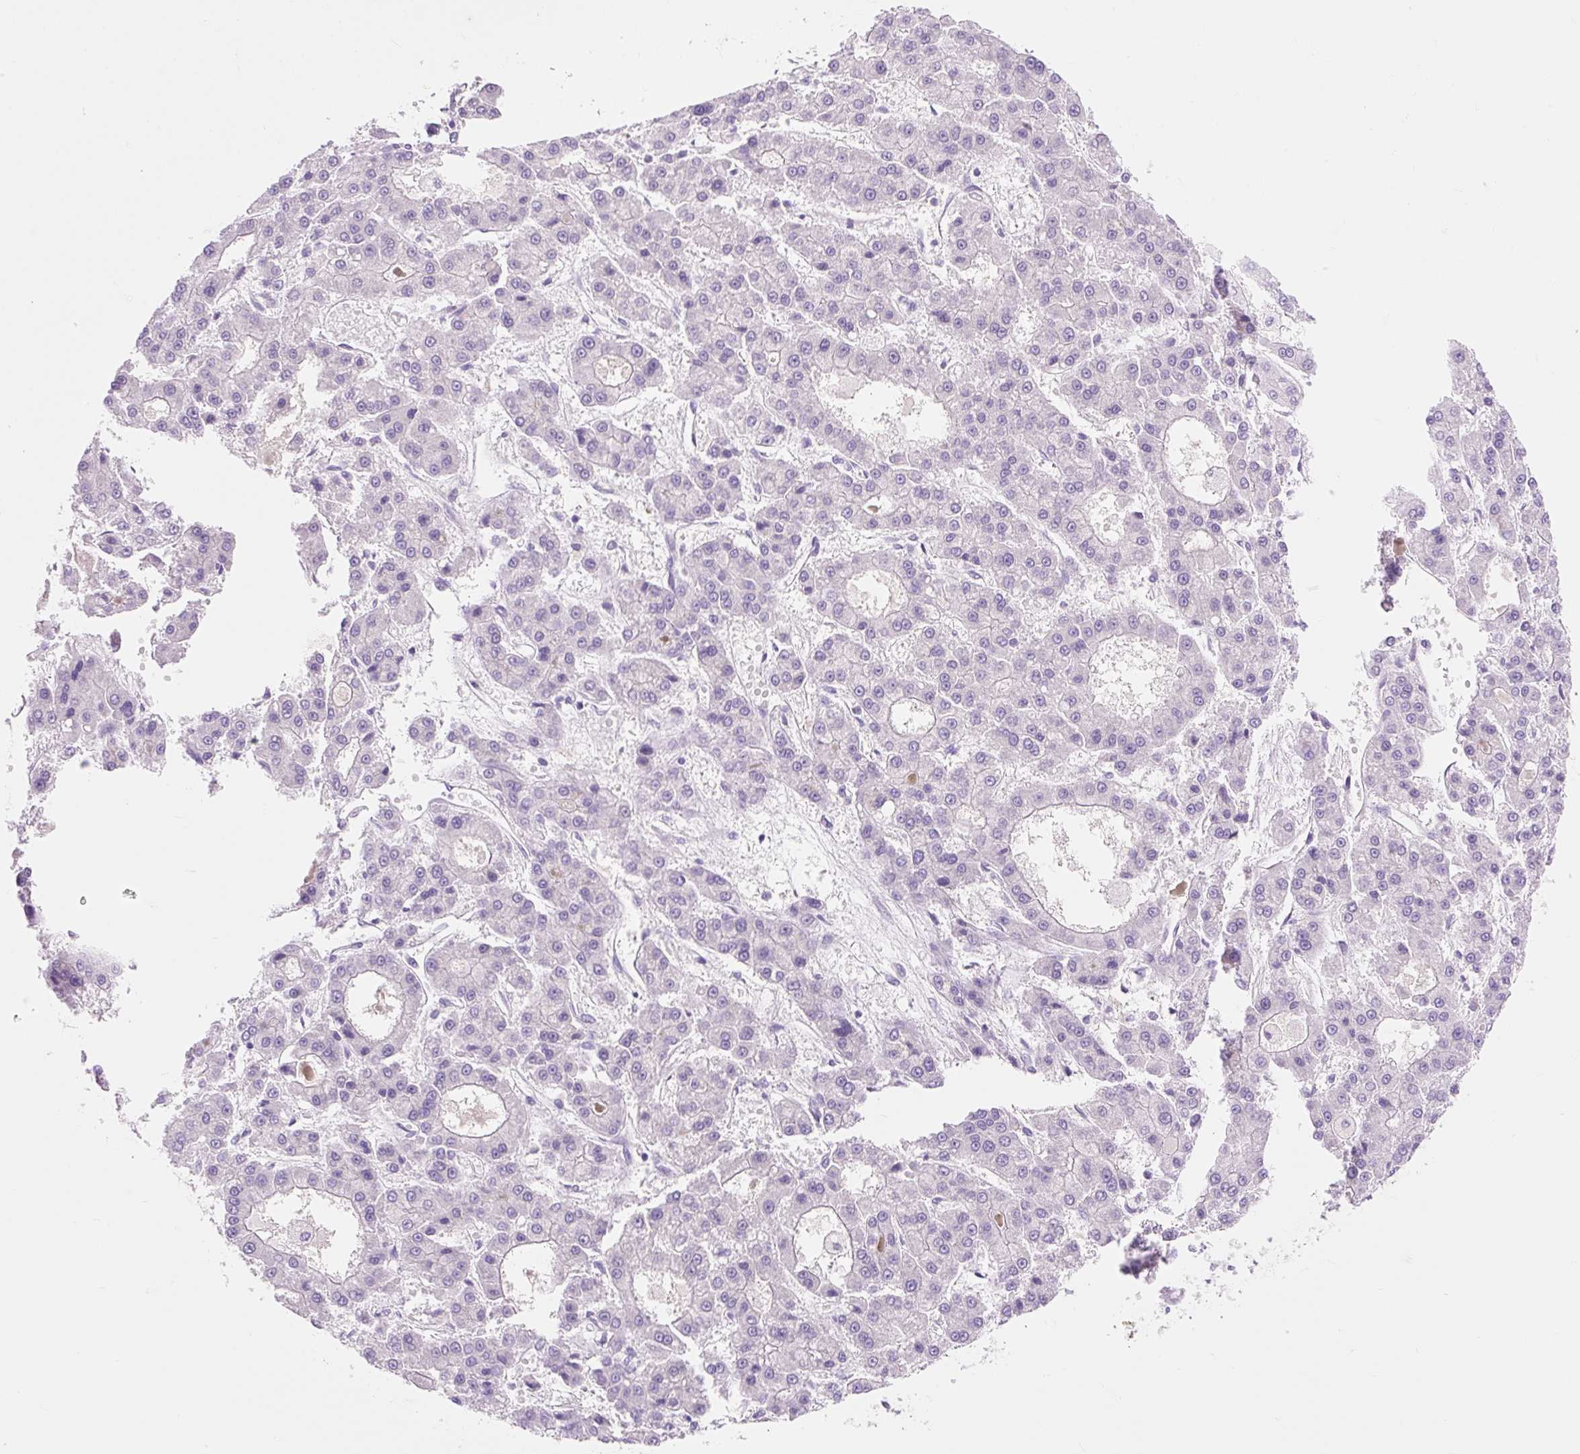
{"staining": {"intensity": "negative", "quantity": "none", "location": "none"}, "tissue": "liver cancer", "cell_type": "Tumor cells", "image_type": "cancer", "snomed": [{"axis": "morphology", "description": "Carcinoma, Hepatocellular, NOS"}, {"axis": "topography", "description": "Liver"}], "caption": "This image is of liver cancer (hepatocellular carcinoma) stained with immunohistochemistry to label a protein in brown with the nuclei are counter-stained blue. There is no expression in tumor cells.", "gene": "CELF6", "patient": {"sex": "male", "age": 70}}